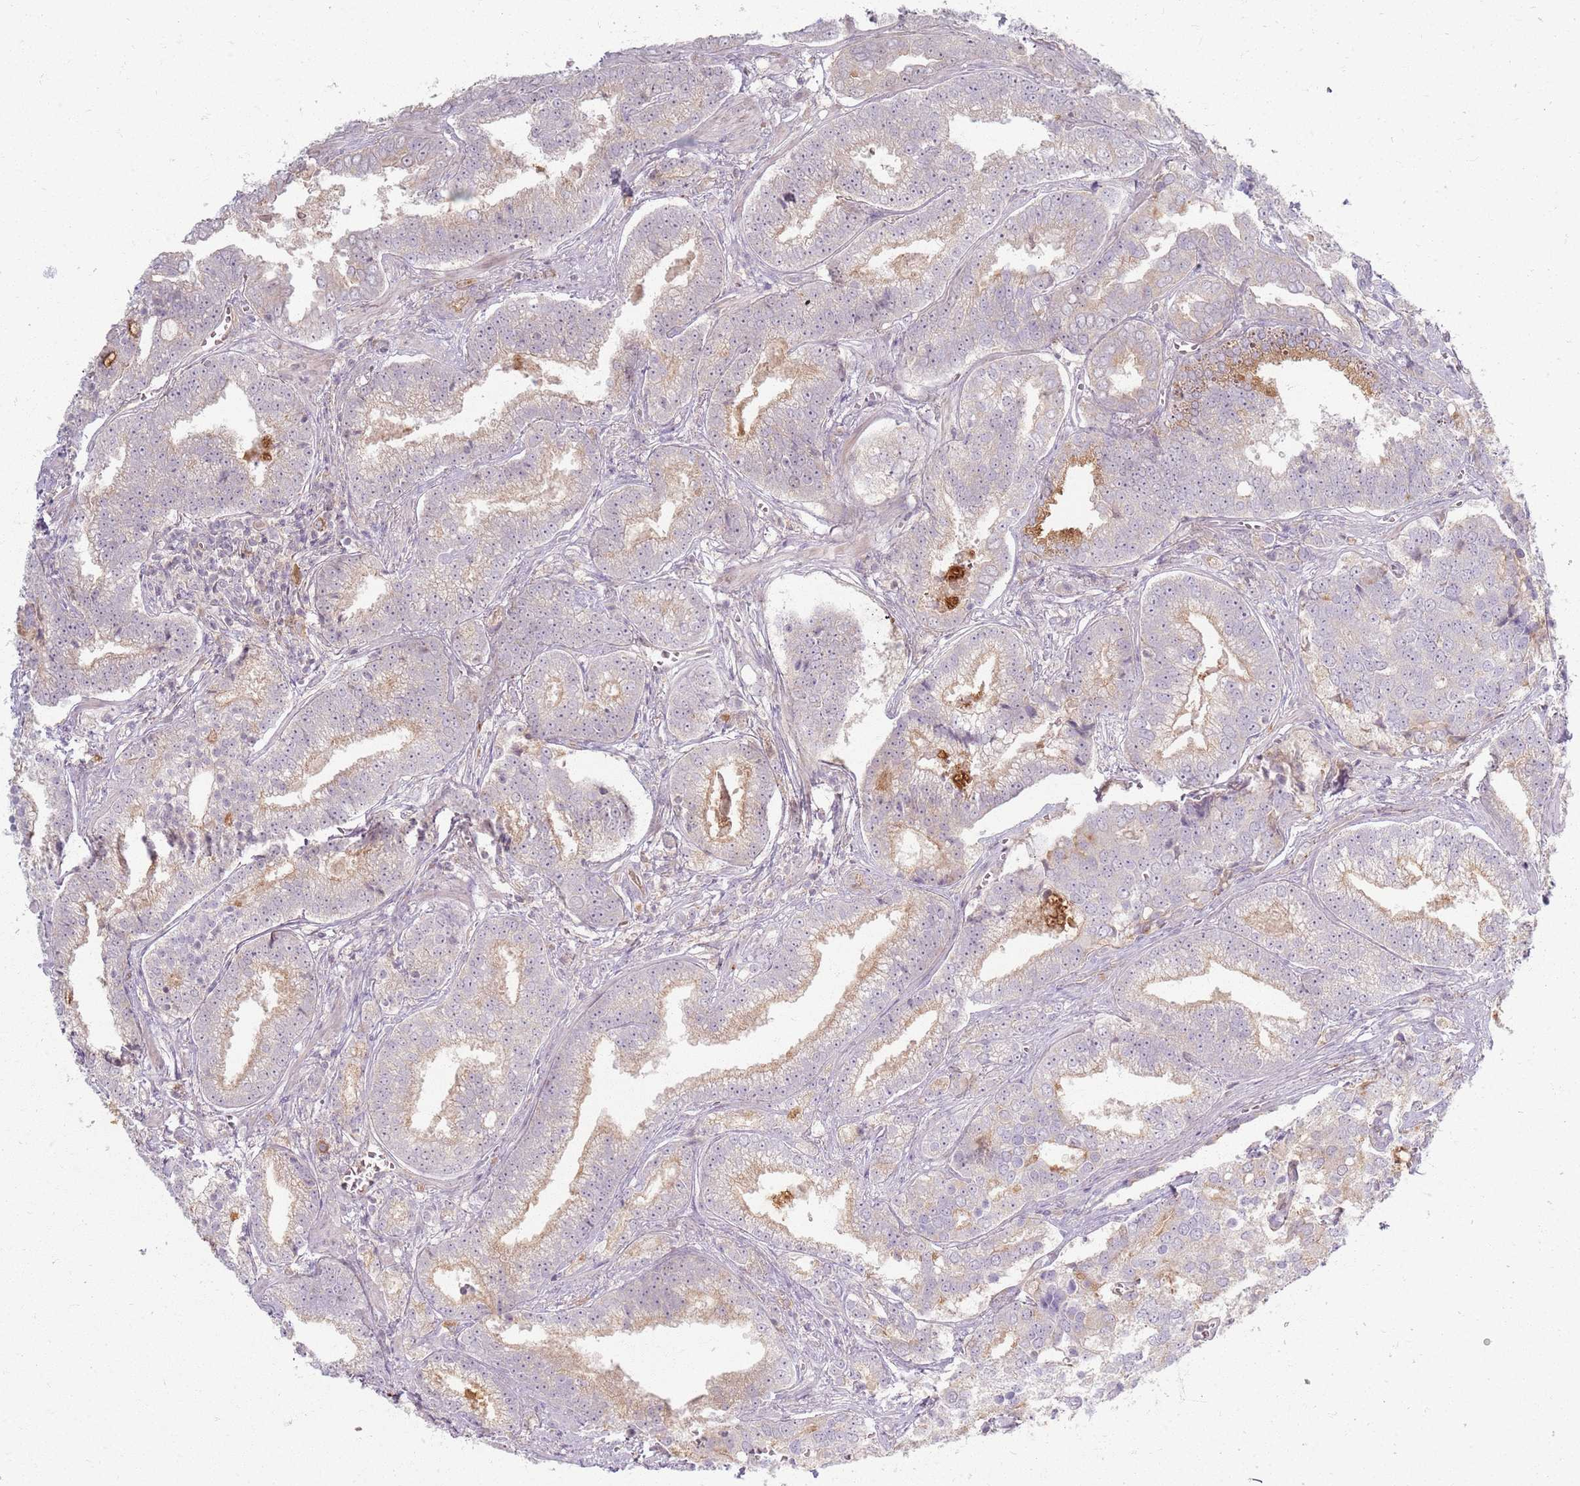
{"staining": {"intensity": "moderate", "quantity": "<25%", "location": "cytoplasmic/membranous"}, "tissue": "prostate cancer", "cell_type": "Tumor cells", "image_type": "cancer", "snomed": [{"axis": "morphology", "description": "Adenocarcinoma, High grade"}, {"axis": "topography", "description": "Prostate"}], "caption": "Immunohistochemistry staining of adenocarcinoma (high-grade) (prostate), which displays low levels of moderate cytoplasmic/membranous staining in approximately <25% of tumor cells indicating moderate cytoplasmic/membranous protein expression. The staining was performed using DAB (3,3'-diaminobenzidine) (brown) for protein detection and nuclei were counterstained in hematoxylin (blue).", "gene": "ZDHHC2", "patient": {"sex": "male", "age": 67}}